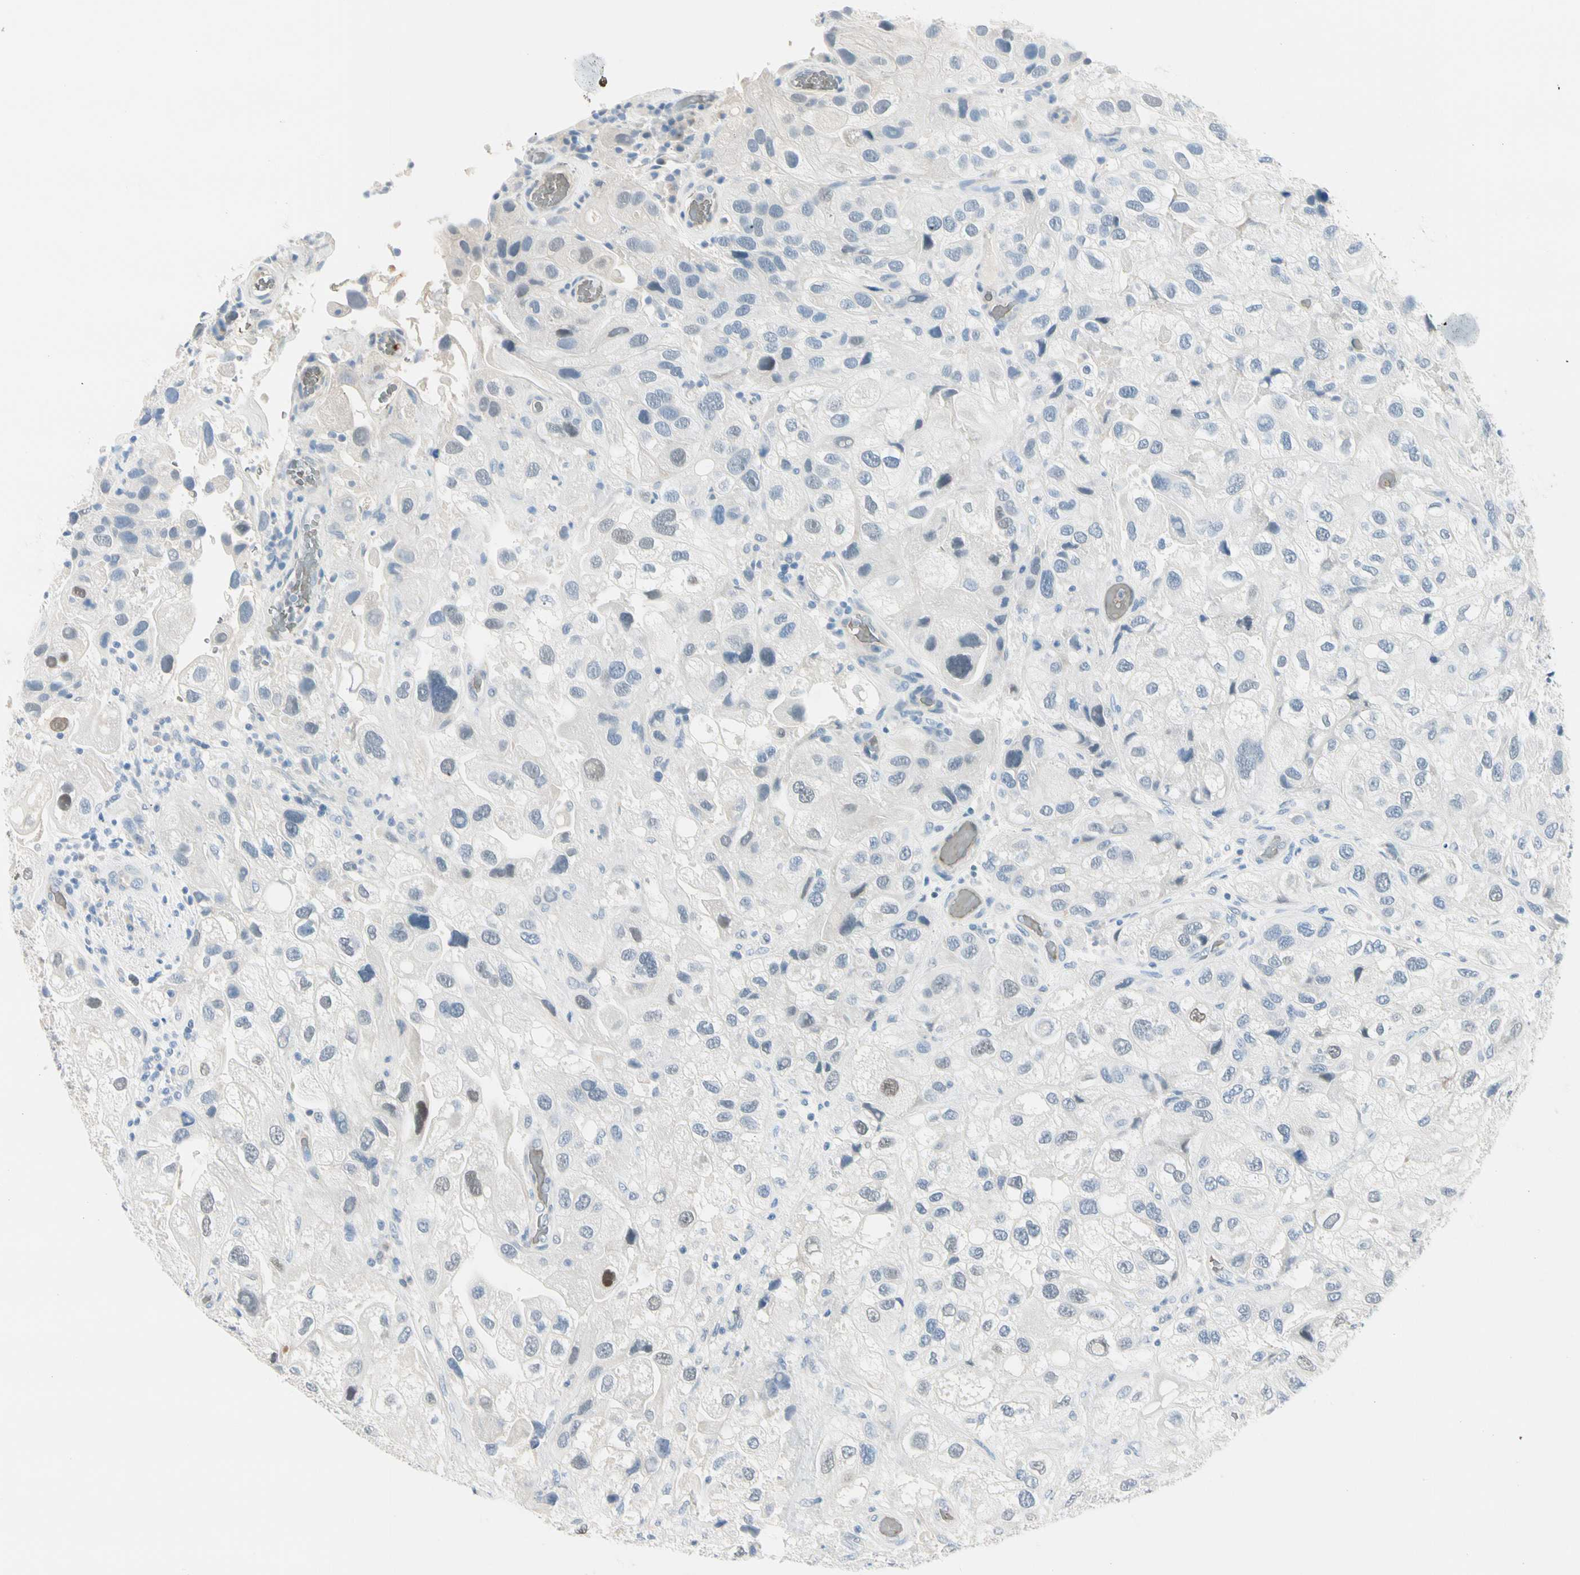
{"staining": {"intensity": "negative", "quantity": "none", "location": "none"}, "tissue": "urothelial cancer", "cell_type": "Tumor cells", "image_type": "cancer", "snomed": [{"axis": "morphology", "description": "Urothelial carcinoma, High grade"}, {"axis": "topography", "description": "Urinary bladder"}], "caption": "This is an immunohistochemistry image of high-grade urothelial carcinoma. There is no expression in tumor cells.", "gene": "CA1", "patient": {"sex": "female", "age": 64}}